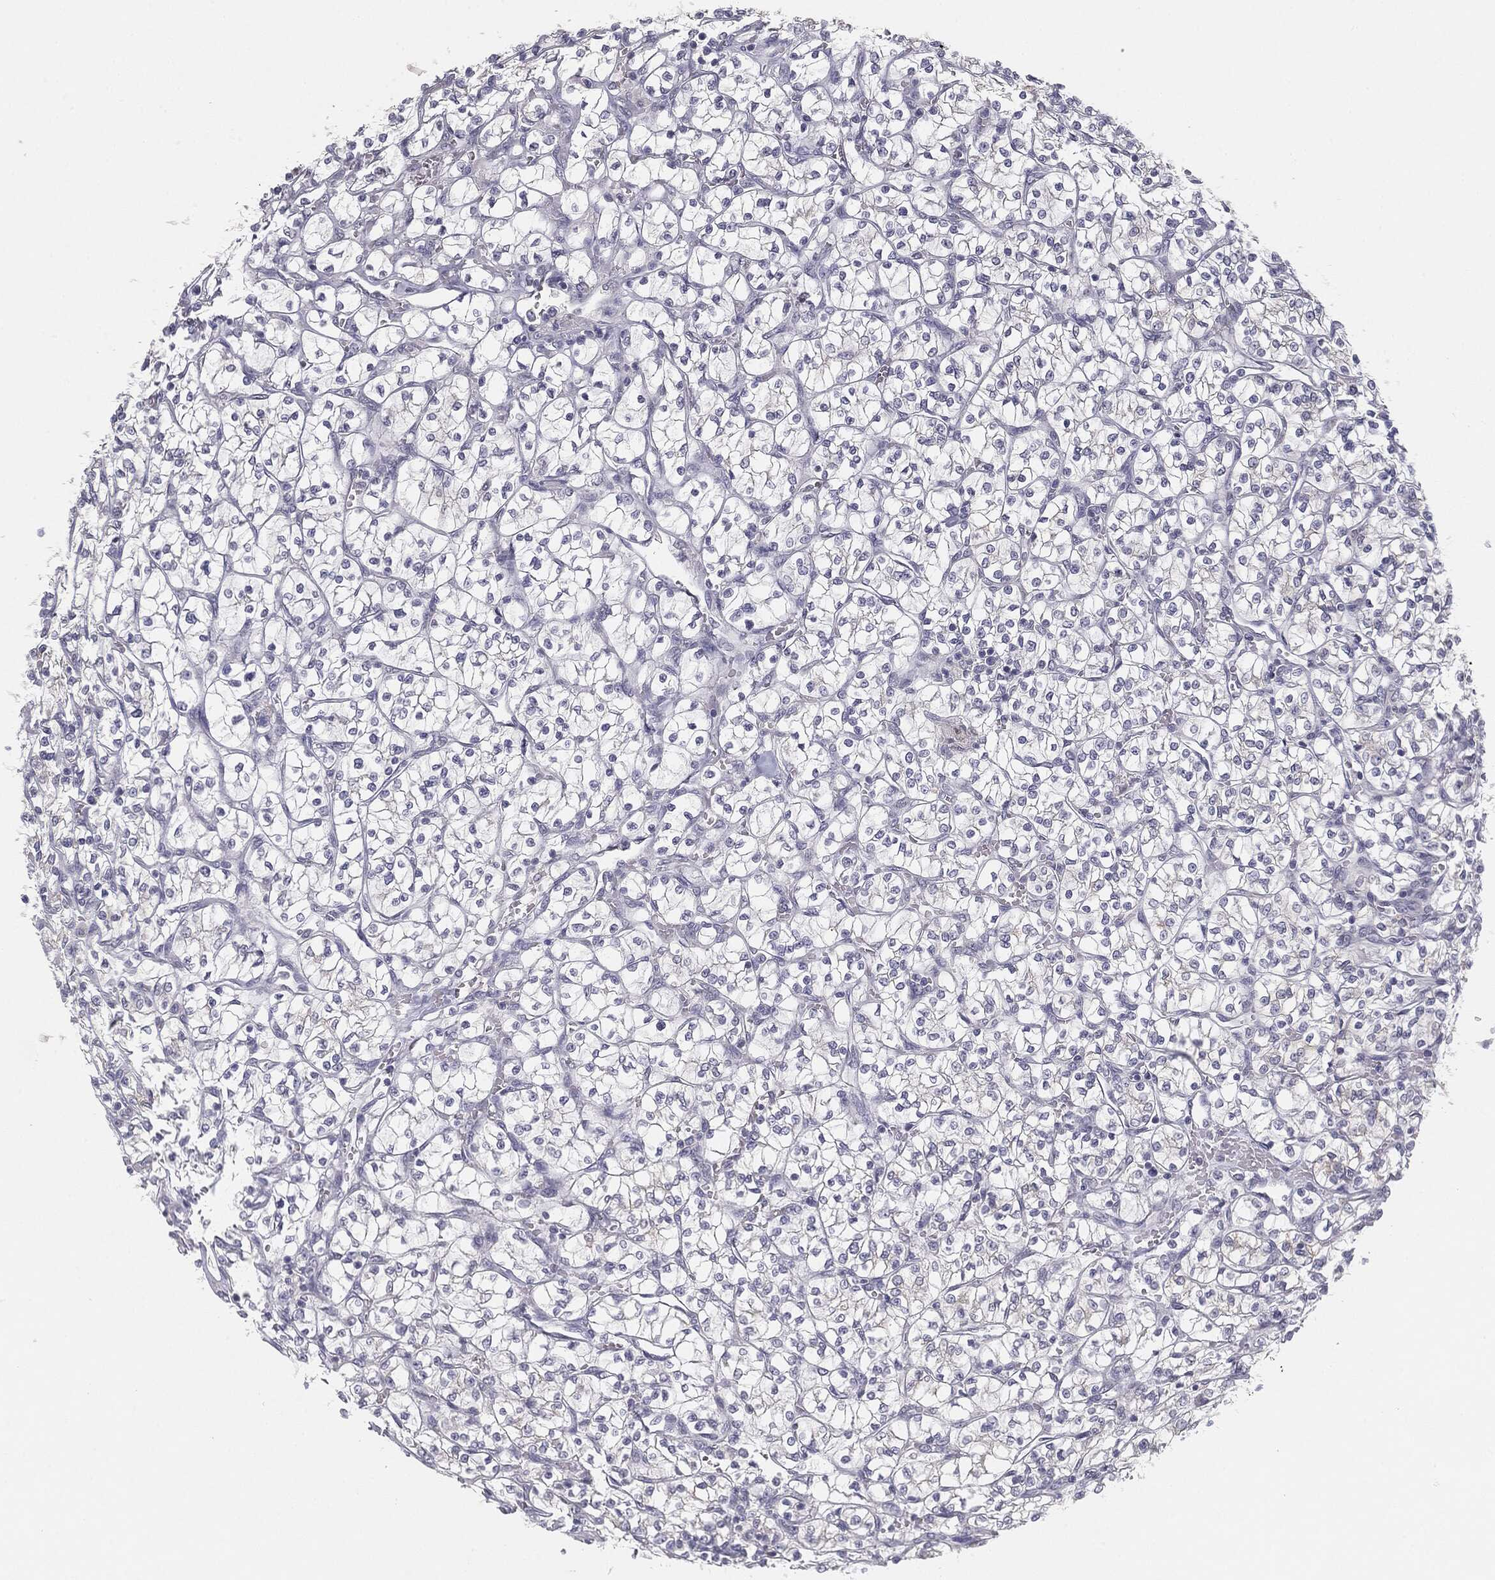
{"staining": {"intensity": "negative", "quantity": "none", "location": "none"}, "tissue": "renal cancer", "cell_type": "Tumor cells", "image_type": "cancer", "snomed": [{"axis": "morphology", "description": "Adenocarcinoma, NOS"}, {"axis": "topography", "description": "Kidney"}], "caption": "Micrograph shows no protein positivity in tumor cells of adenocarcinoma (renal) tissue.", "gene": "MUC1", "patient": {"sex": "female", "age": 64}}